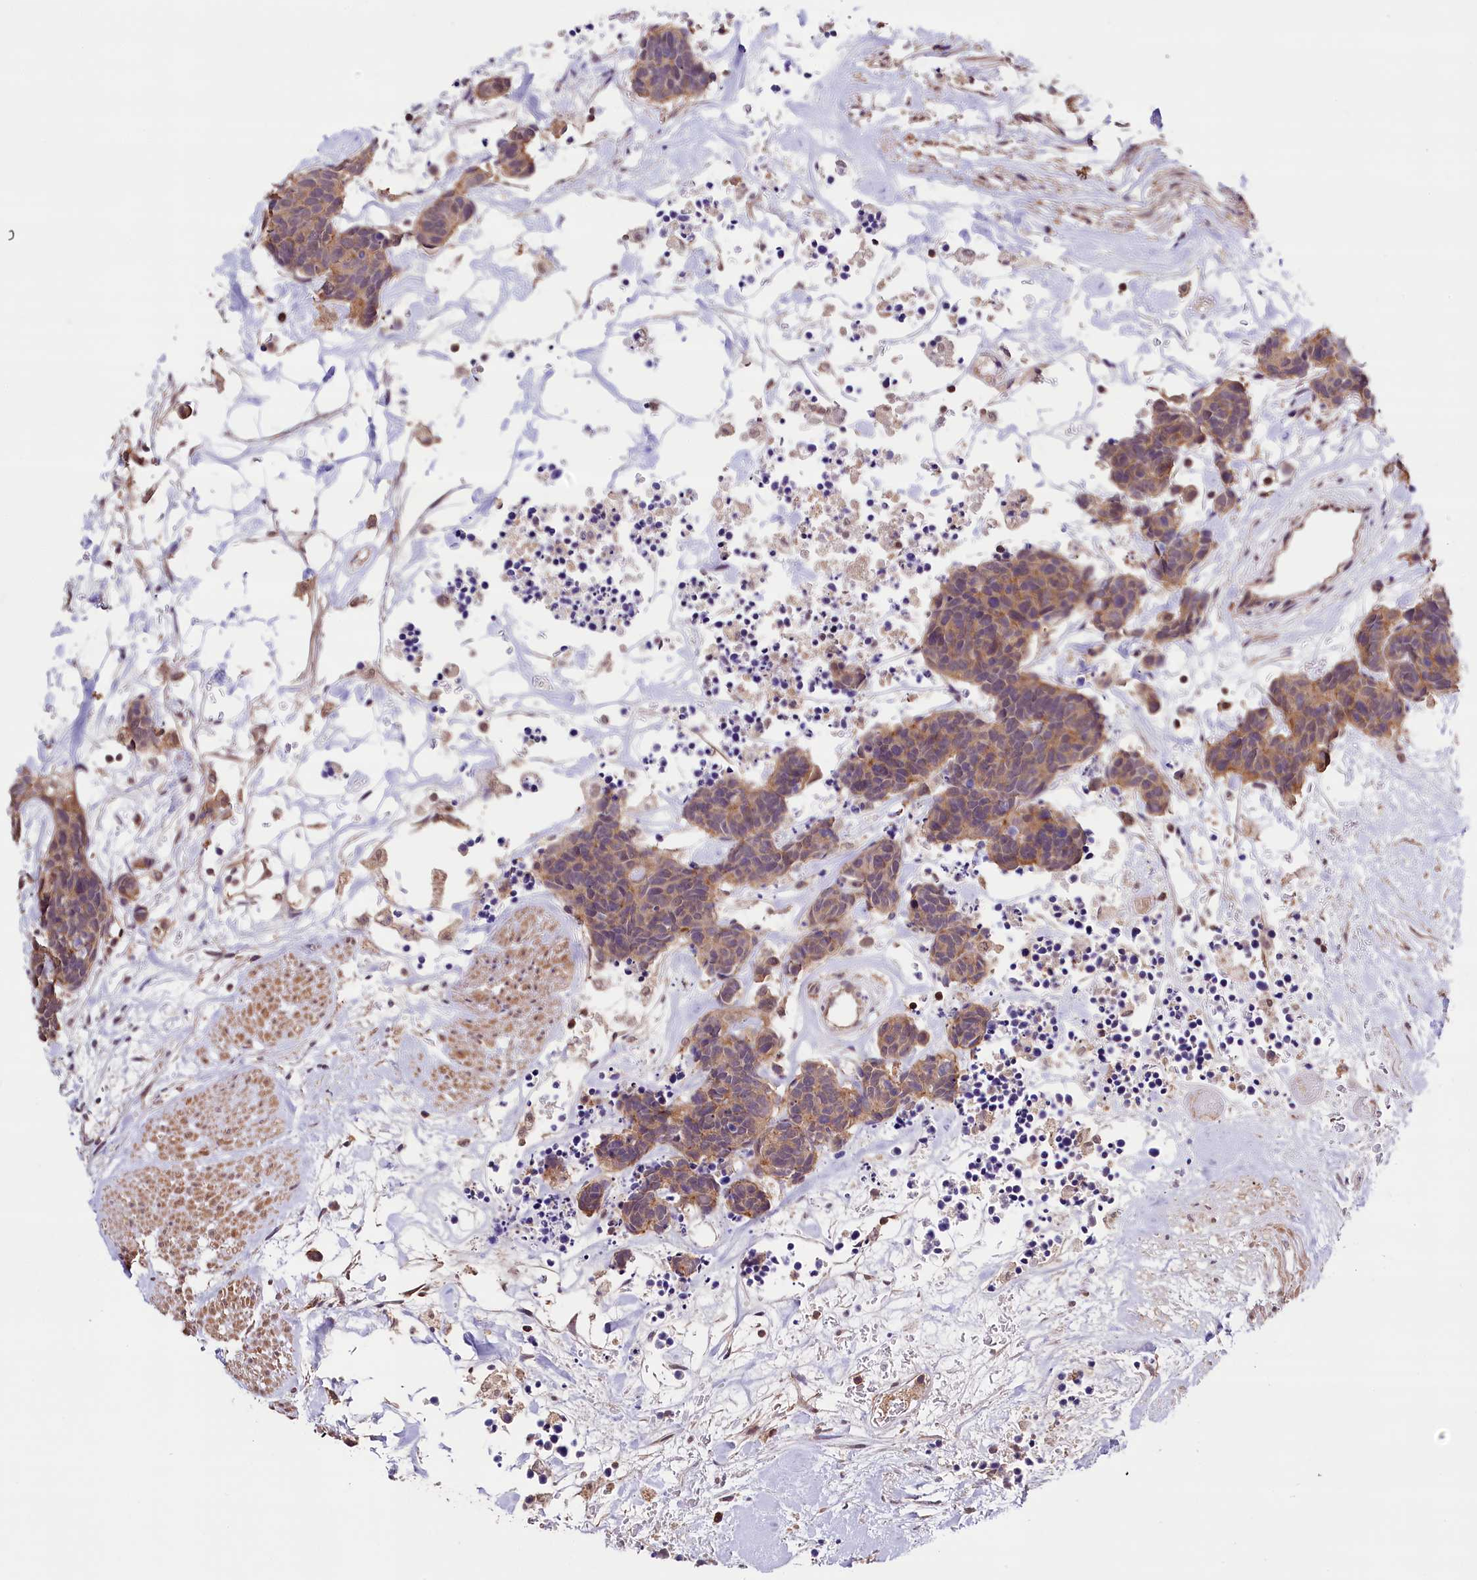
{"staining": {"intensity": "weak", "quantity": ">75%", "location": "cytoplasmic/membranous"}, "tissue": "carcinoid", "cell_type": "Tumor cells", "image_type": "cancer", "snomed": [{"axis": "morphology", "description": "Carcinoma, NOS"}, {"axis": "morphology", "description": "Carcinoid, malignant, NOS"}, {"axis": "topography", "description": "Urinary bladder"}], "caption": "DAB (3,3'-diaminobenzidine) immunohistochemical staining of human carcinoma reveals weak cytoplasmic/membranous protein staining in about >75% of tumor cells. (IHC, brightfield microscopy, high magnification).", "gene": "SKIDA1", "patient": {"sex": "male", "age": 57}}